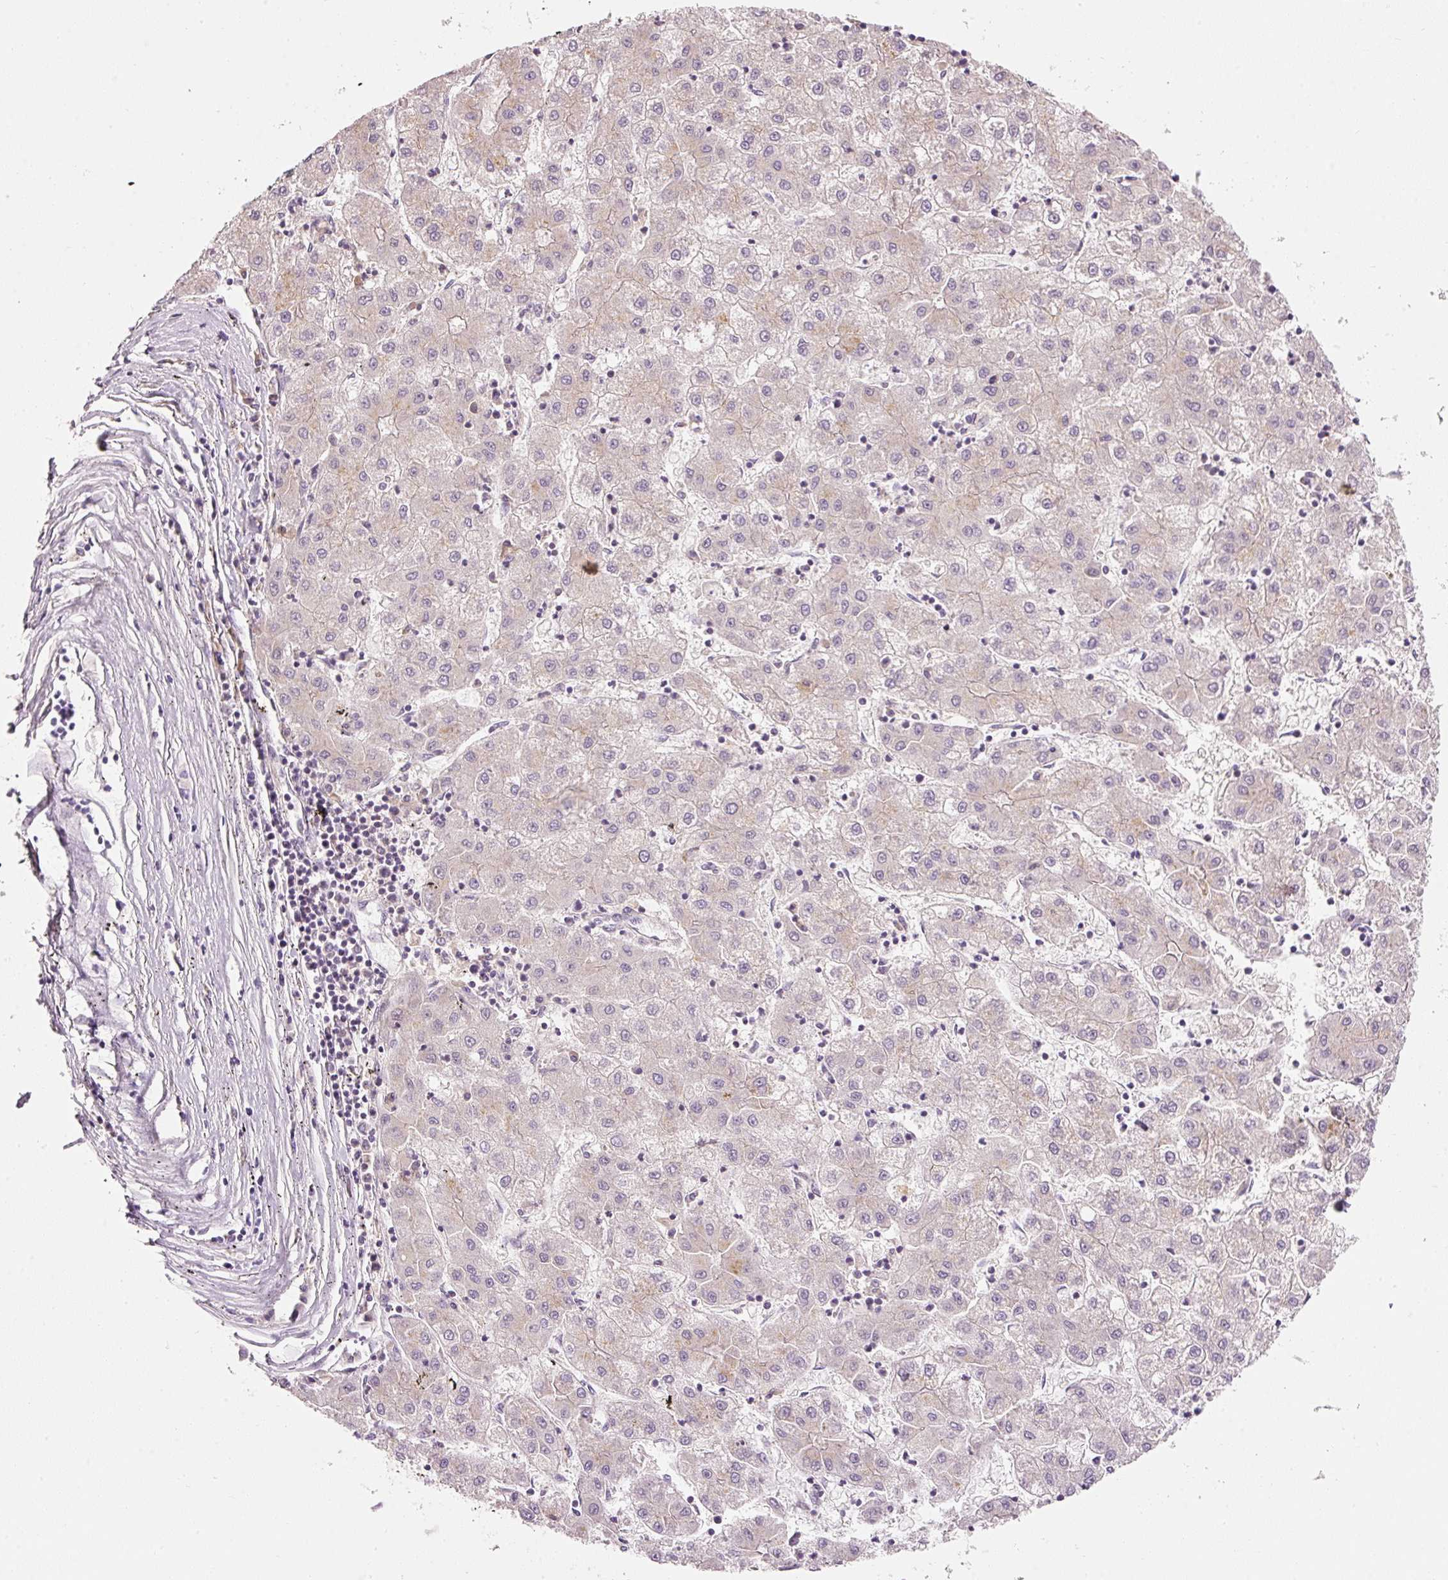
{"staining": {"intensity": "negative", "quantity": "none", "location": "none"}, "tissue": "liver cancer", "cell_type": "Tumor cells", "image_type": "cancer", "snomed": [{"axis": "morphology", "description": "Carcinoma, Hepatocellular, NOS"}, {"axis": "topography", "description": "Liver"}], "caption": "A high-resolution image shows IHC staining of liver cancer, which demonstrates no significant expression in tumor cells.", "gene": "RNF167", "patient": {"sex": "male", "age": 72}}